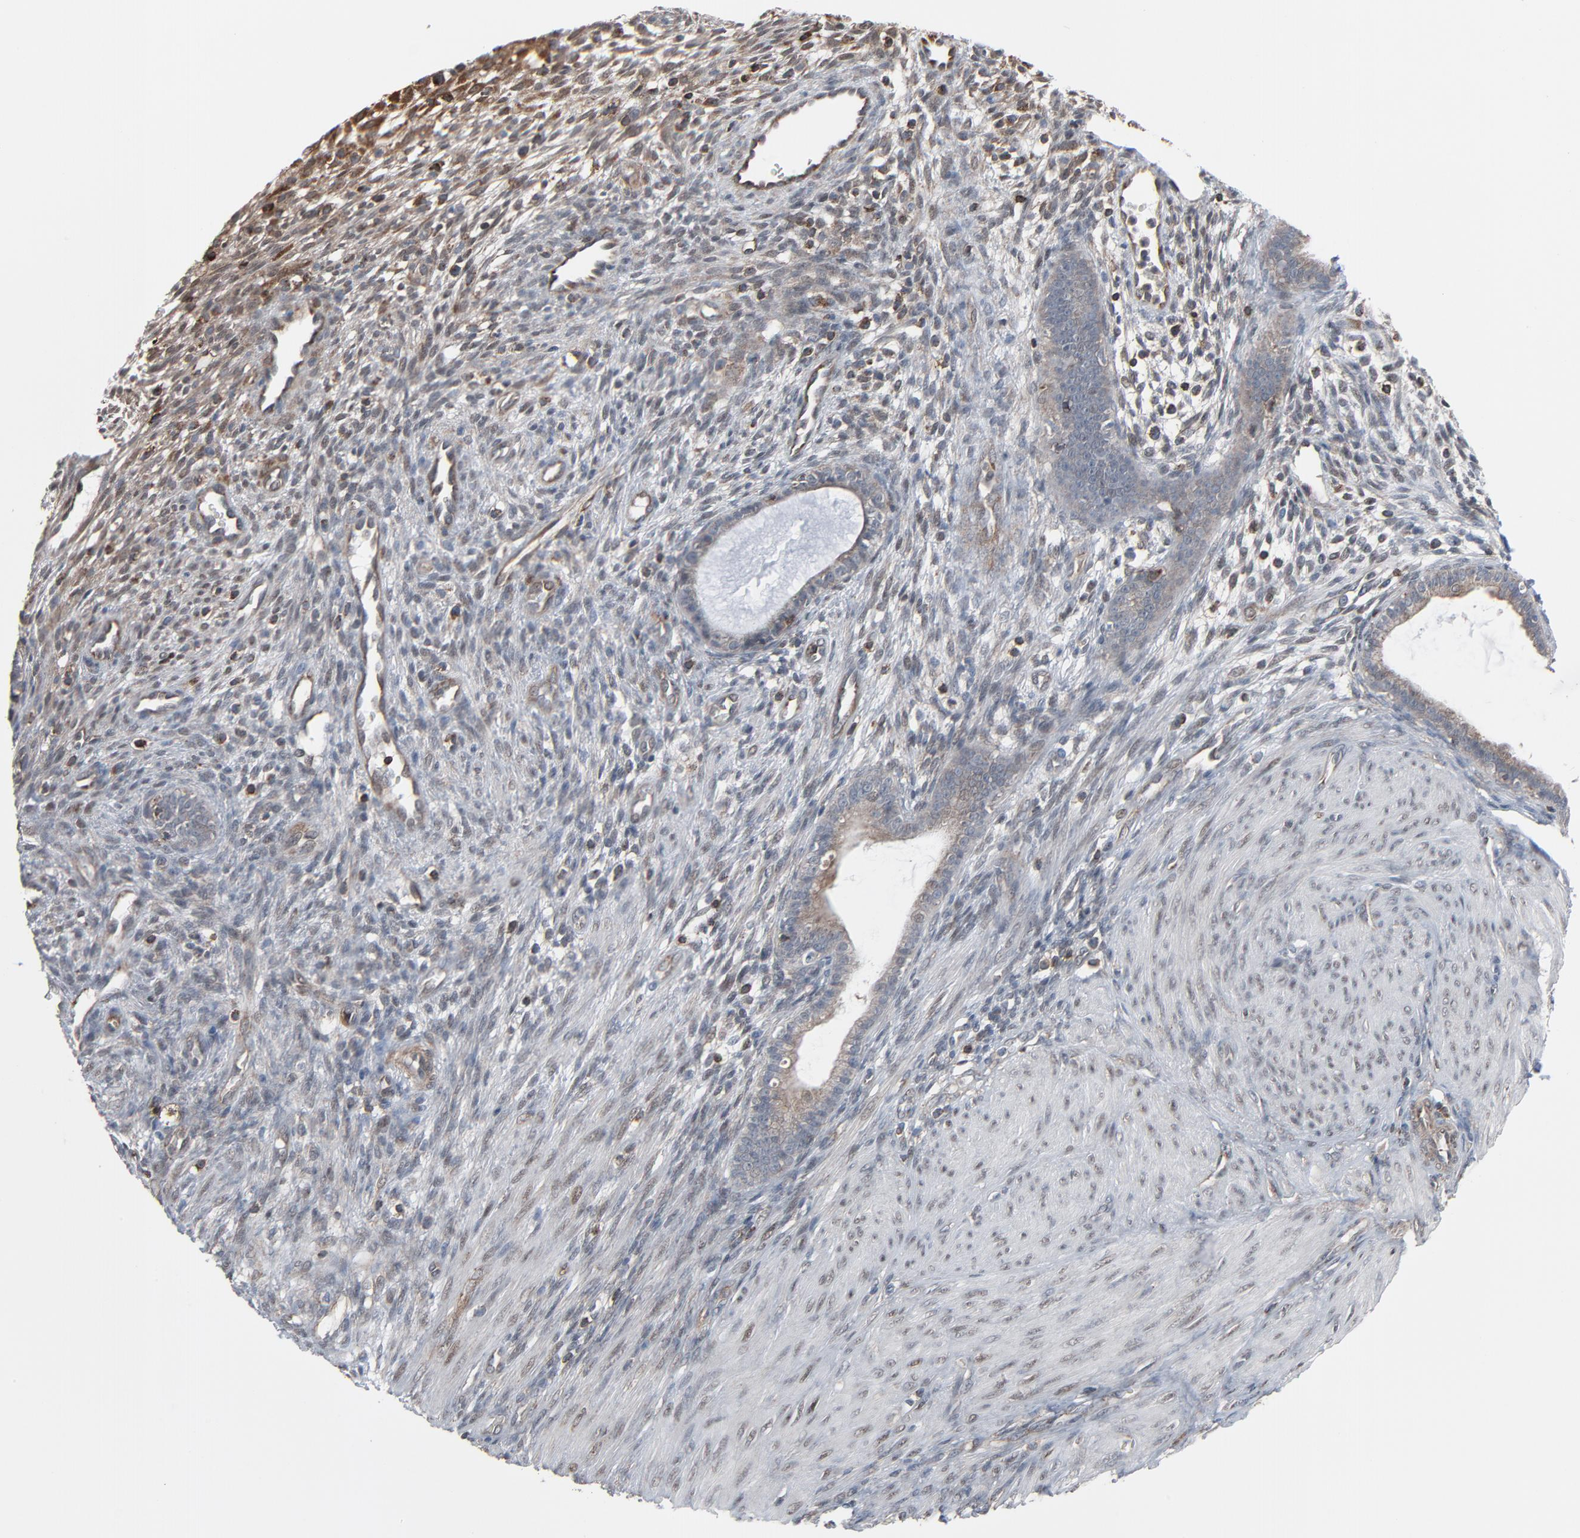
{"staining": {"intensity": "moderate", "quantity": "<25%", "location": "cytoplasmic/membranous"}, "tissue": "endometrium", "cell_type": "Cells in endometrial stroma", "image_type": "normal", "snomed": [{"axis": "morphology", "description": "Normal tissue, NOS"}, {"axis": "topography", "description": "Endometrium"}], "caption": "Immunohistochemistry photomicrograph of benign endometrium: endometrium stained using IHC exhibits low levels of moderate protein expression localized specifically in the cytoplasmic/membranous of cells in endometrial stroma, appearing as a cytoplasmic/membranous brown color.", "gene": "OPTN", "patient": {"sex": "female", "age": 72}}